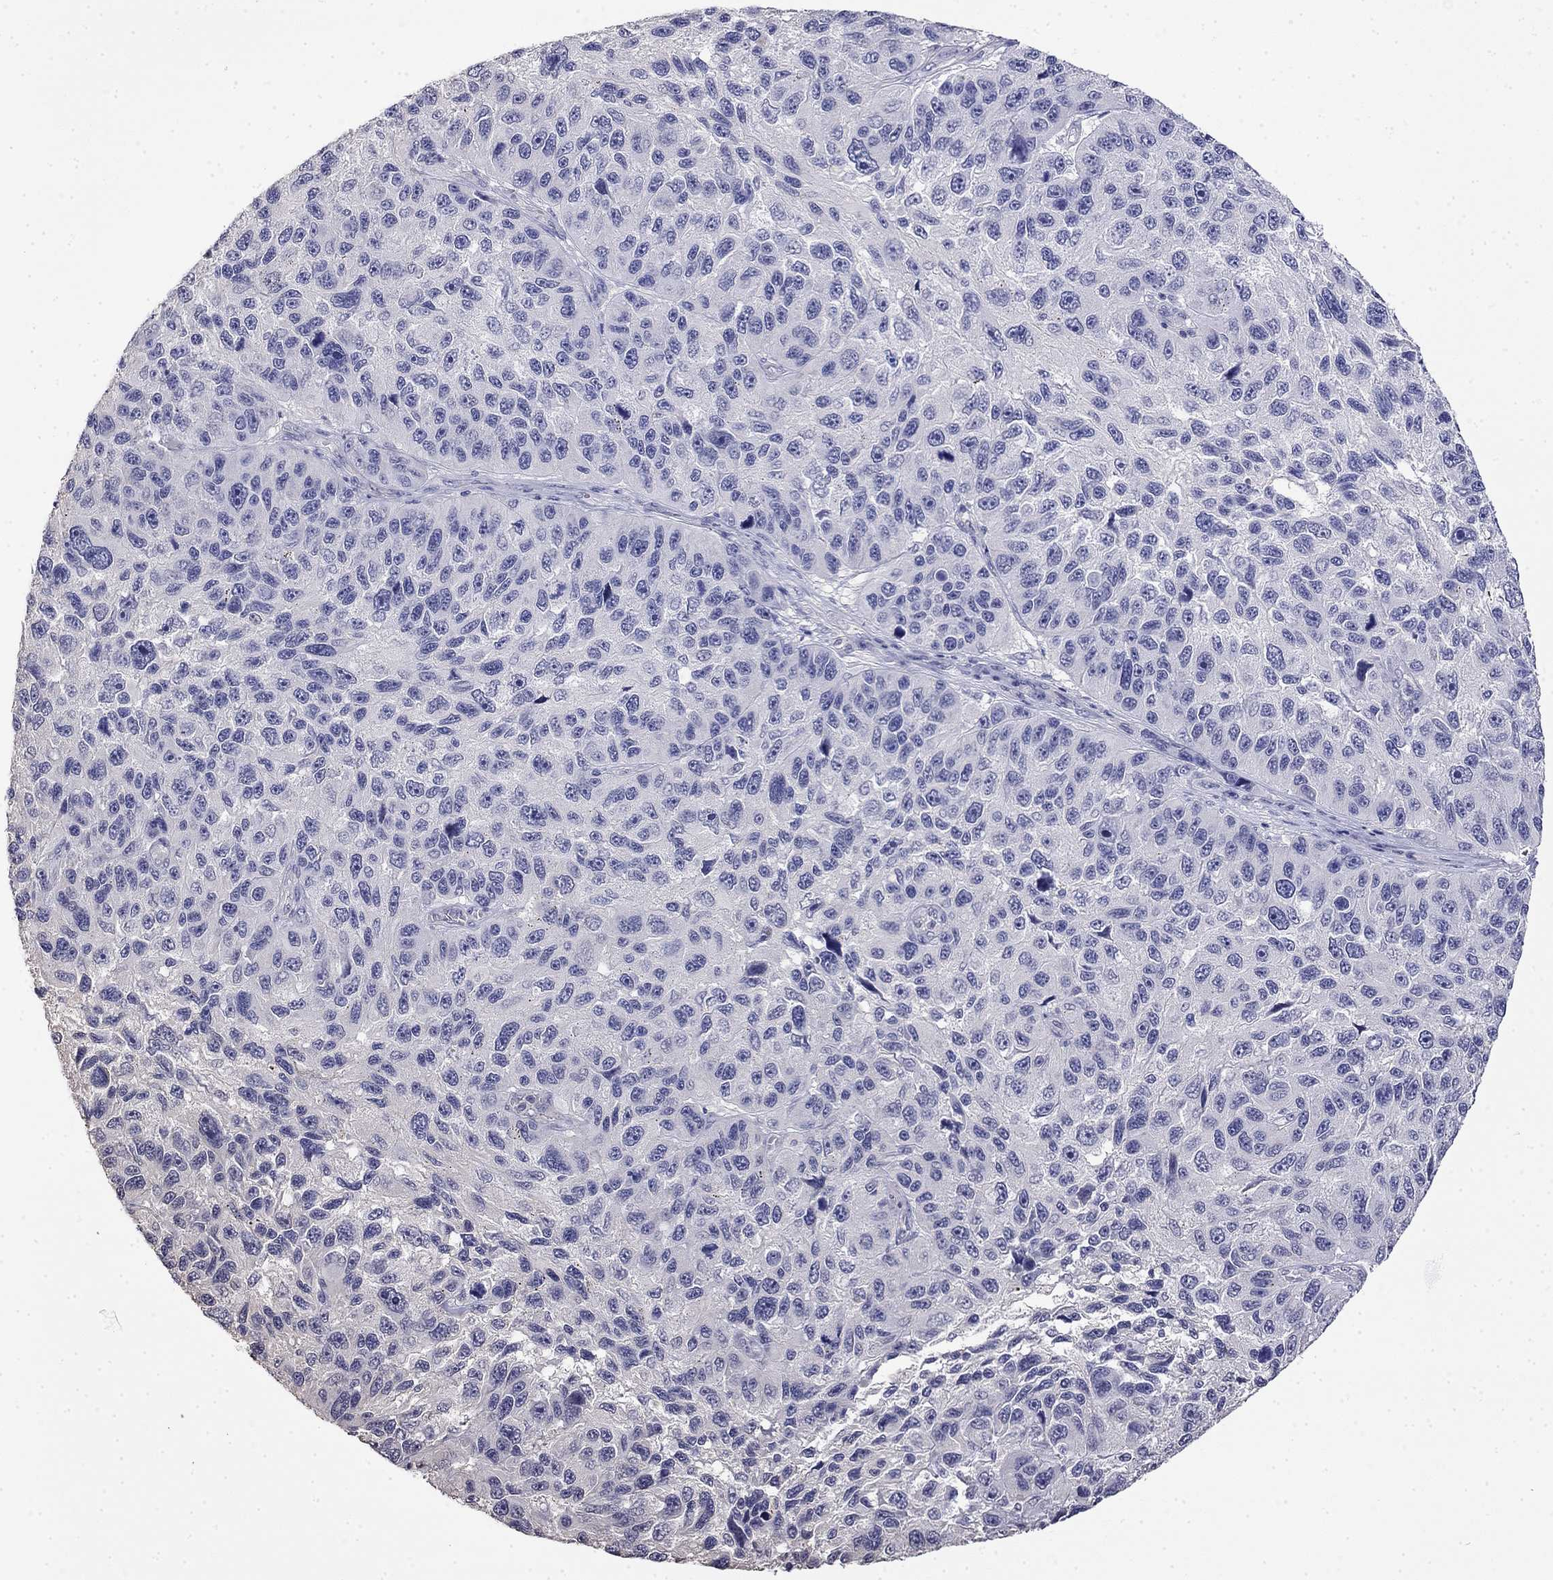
{"staining": {"intensity": "negative", "quantity": "none", "location": "none"}, "tissue": "melanoma", "cell_type": "Tumor cells", "image_type": "cancer", "snomed": [{"axis": "morphology", "description": "Malignant melanoma, NOS"}, {"axis": "topography", "description": "Skin"}], "caption": "There is no significant expression in tumor cells of malignant melanoma.", "gene": "GUCA1B", "patient": {"sex": "male", "age": 53}}